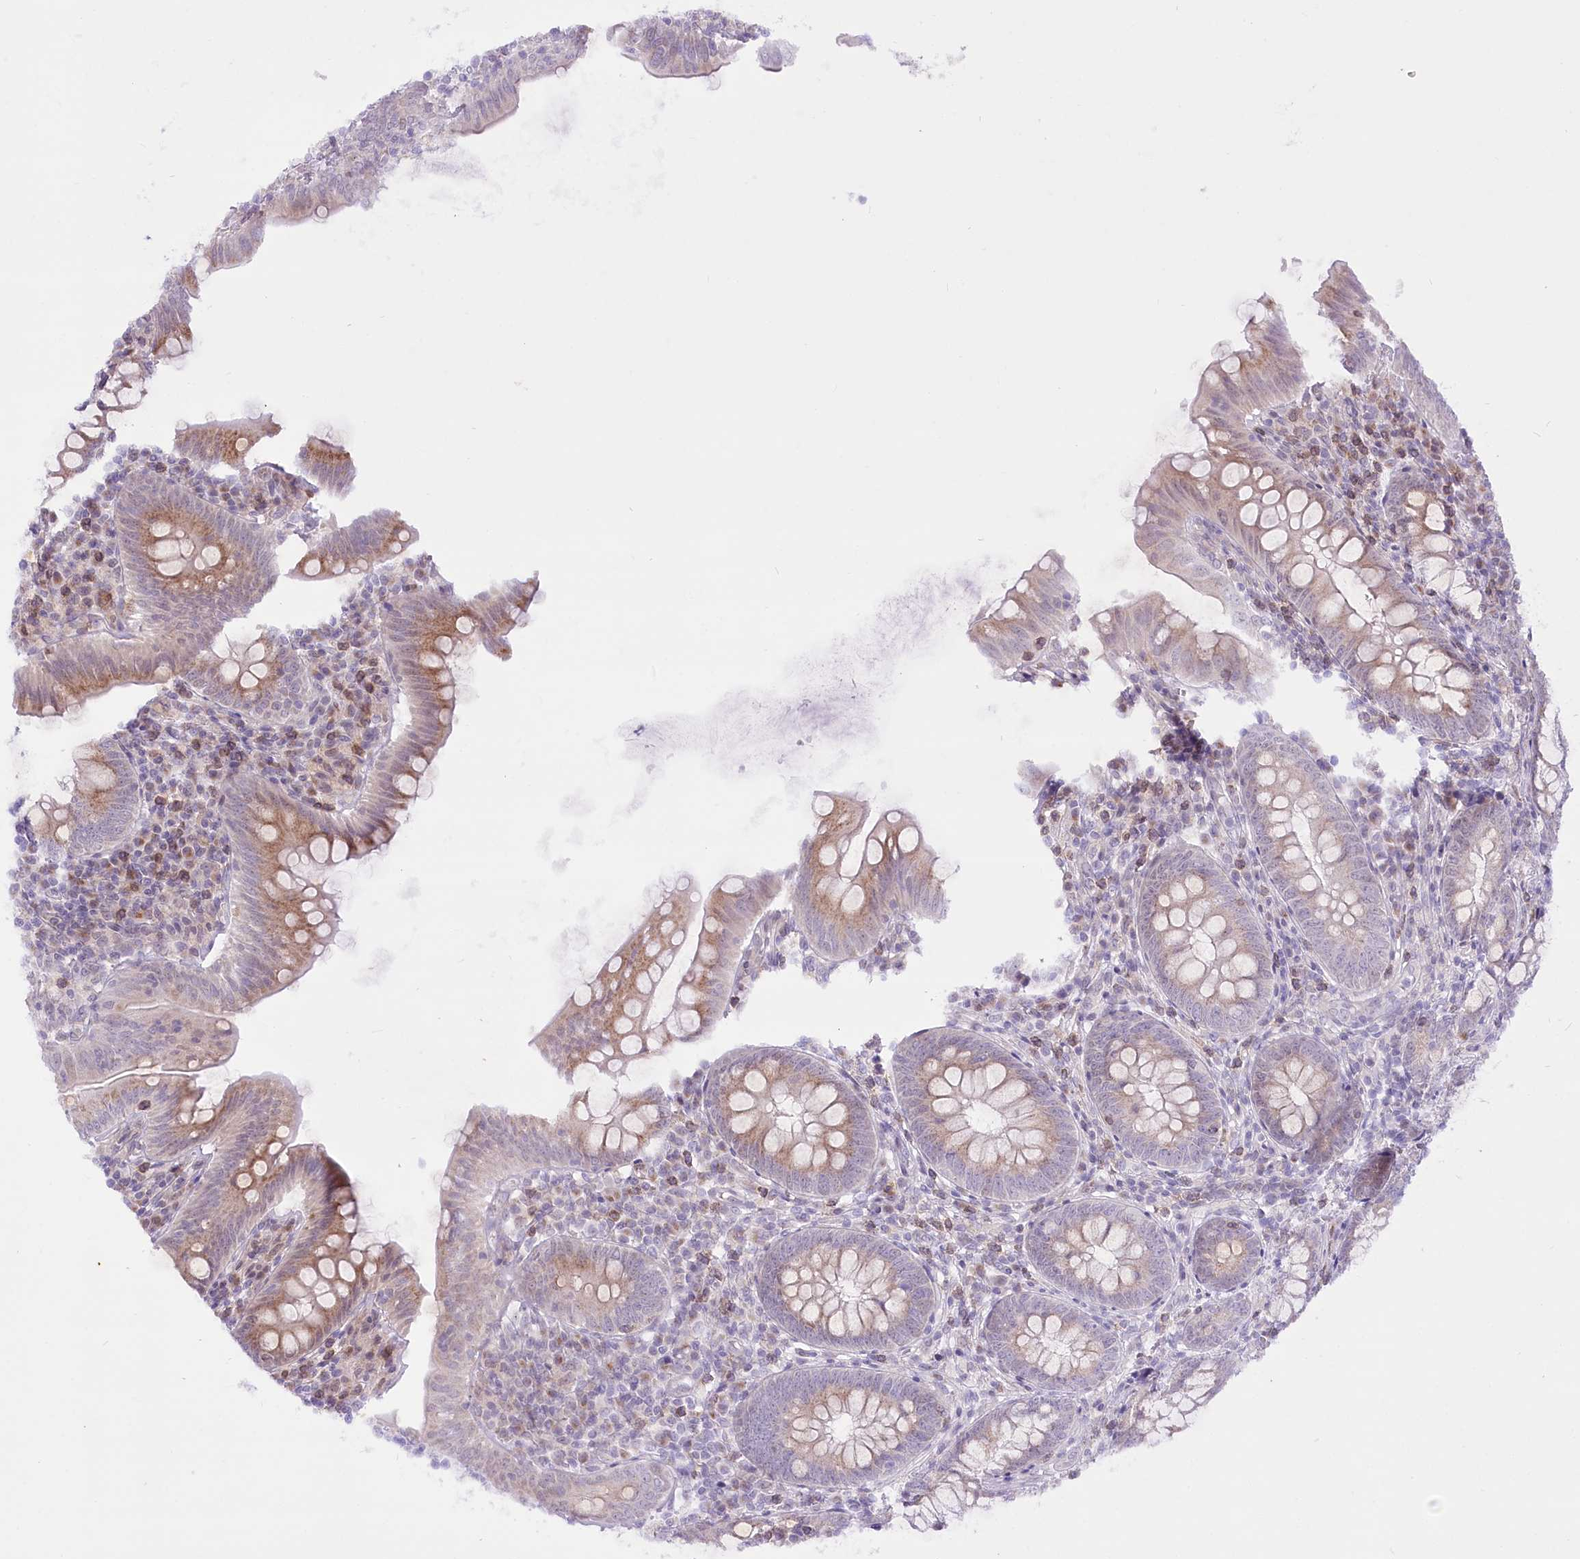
{"staining": {"intensity": "moderate", "quantity": "<25%", "location": "cytoplasmic/membranous"}, "tissue": "appendix", "cell_type": "Glandular cells", "image_type": "normal", "snomed": [{"axis": "morphology", "description": "Normal tissue, NOS"}, {"axis": "topography", "description": "Appendix"}], "caption": "Immunohistochemical staining of unremarkable human appendix demonstrates moderate cytoplasmic/membranous protein staining in approximately <25% of glandular cells. (Brightfield microscopy of DAB IHC at high magnification).", "gene": "BEND7", "patient": {"sex": "male", "age": 14}}